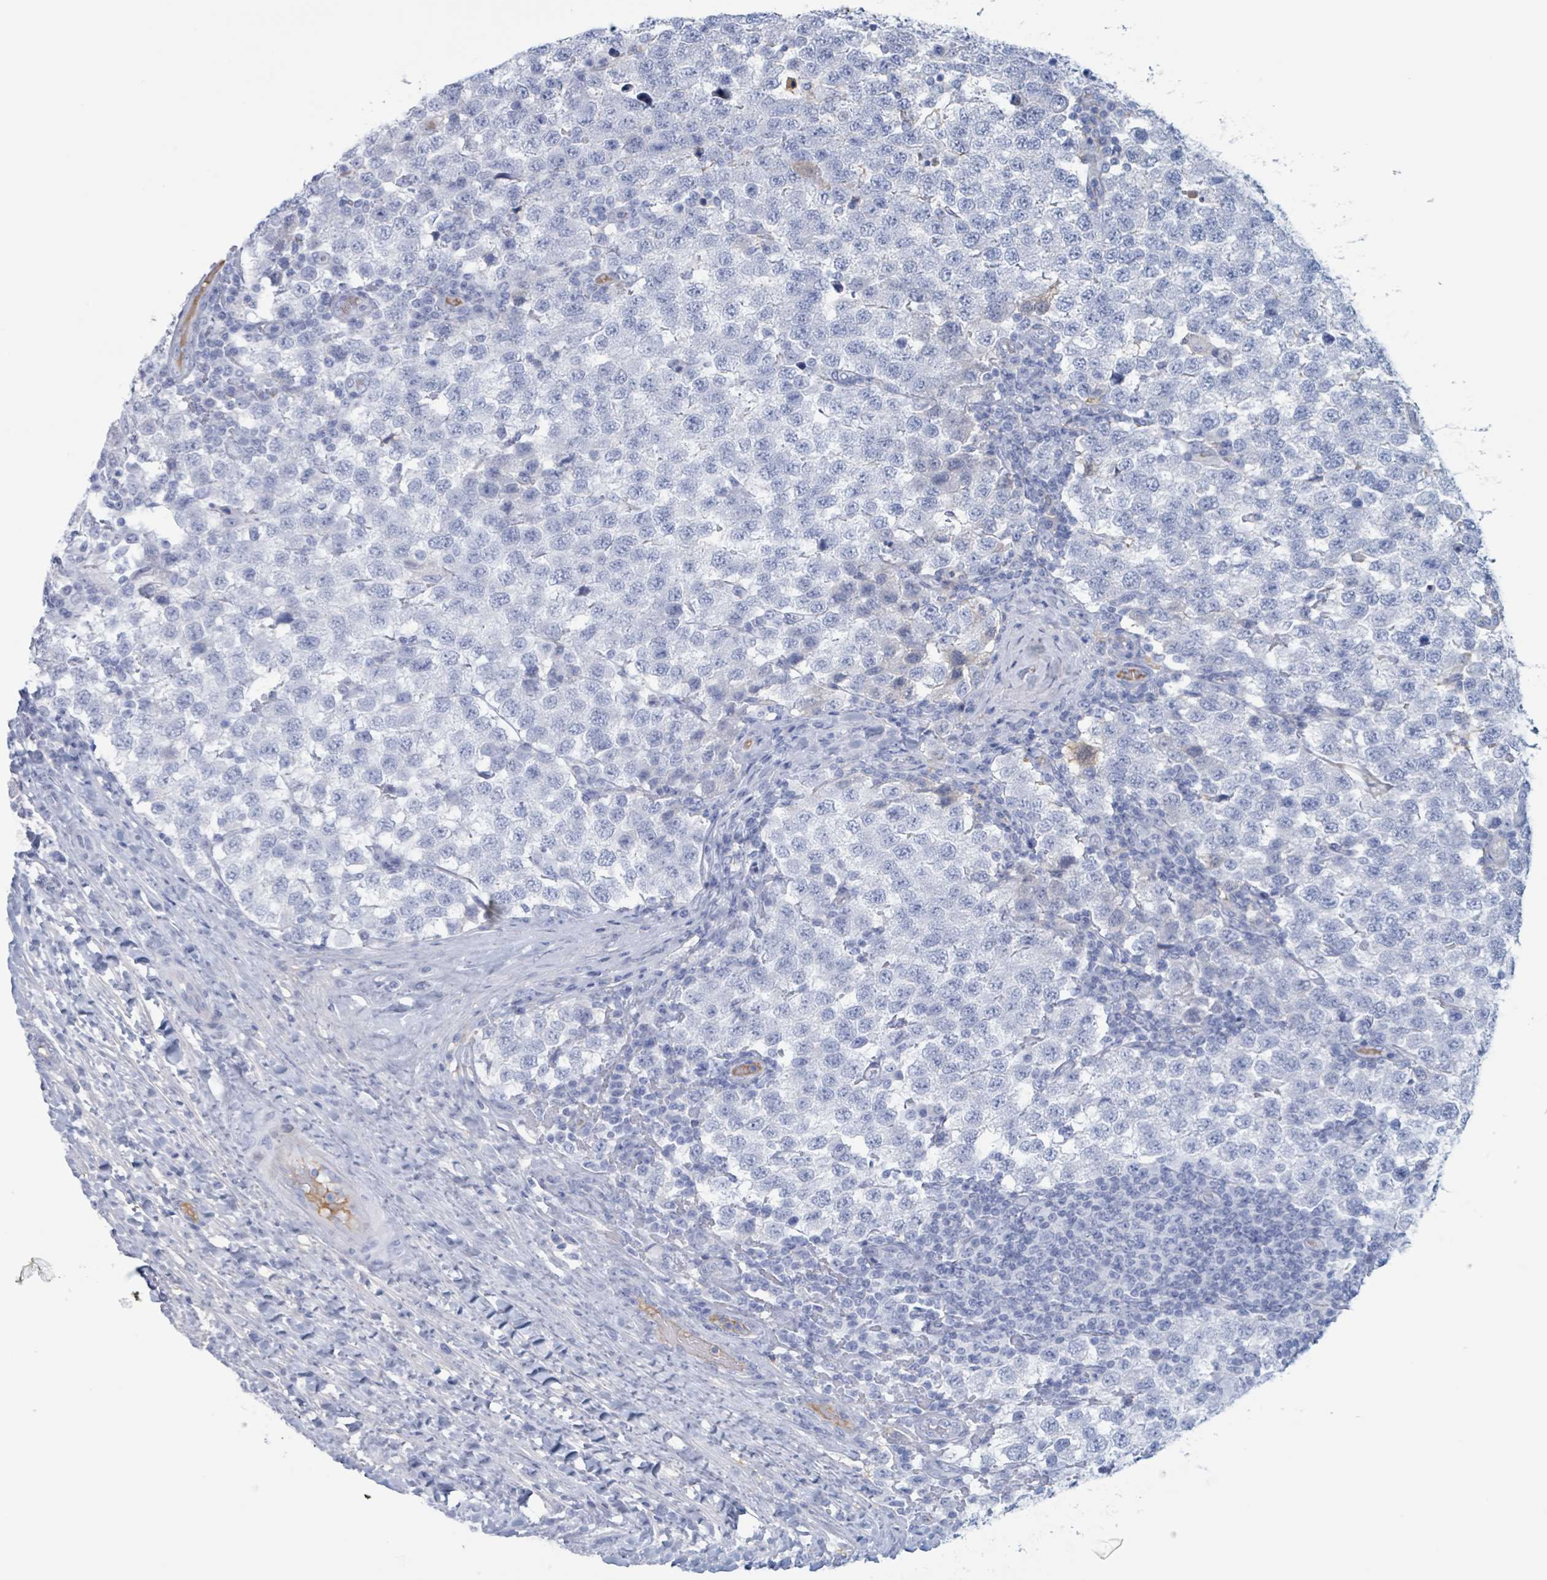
{"staining": {"intensity": "negative", "quantity": "none", "location": "none"}, "tissue": "testis cancer", "cell_type": "Tumor cells", "image_type": "cancer", "snomed": [{"axis": "morphology", "description": "Seminoma, NOS"}, {"axis": "topography", "description": "Testis"}], "caption": "Tumor cells show no significant protein expression in testis cancer.", "gene": "KLK4", "patient": {"sex": "male", "age": 34}}